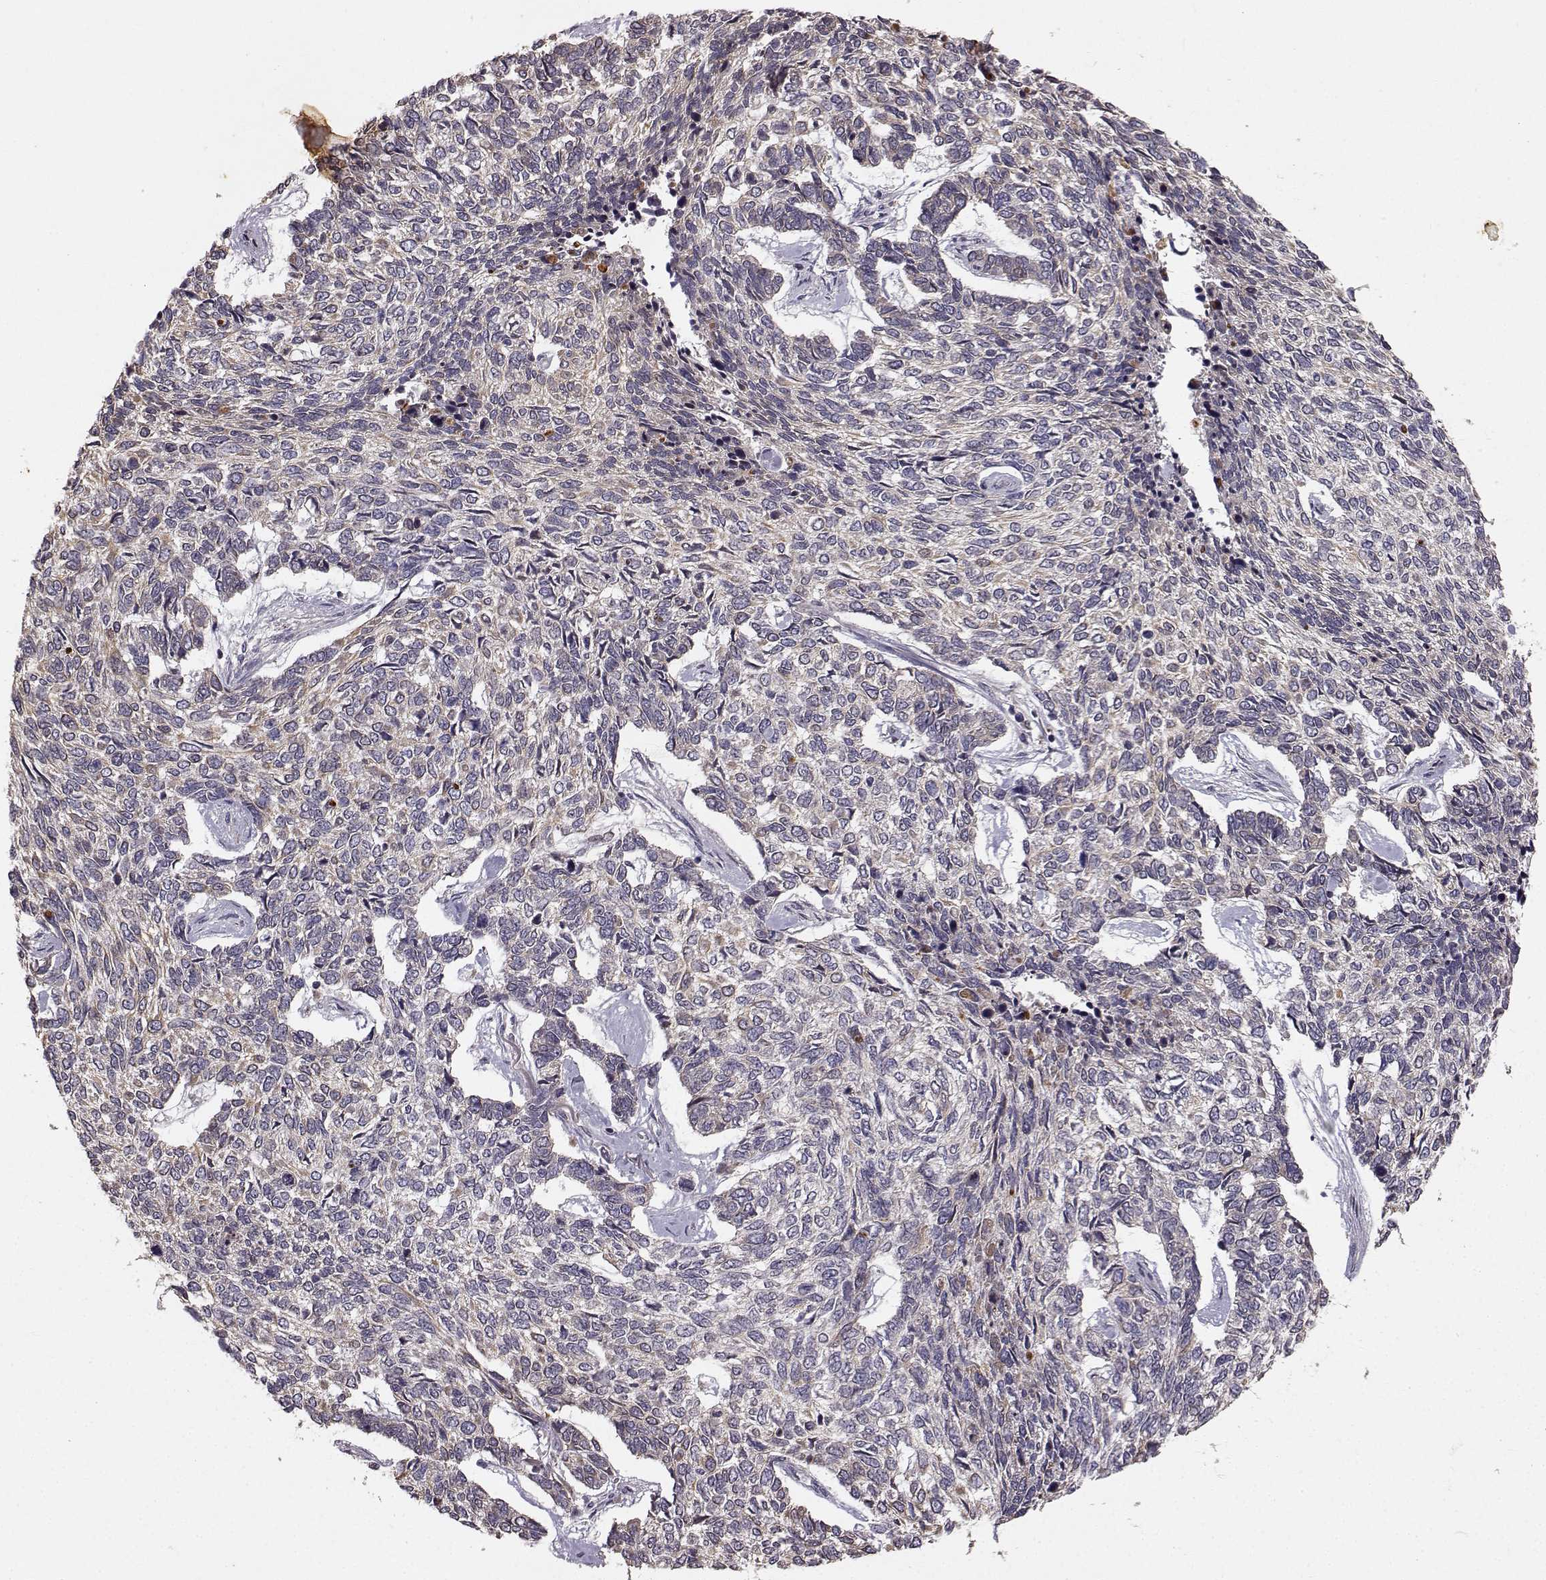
{"staining": {"intensity": "moderate", "quantity": "<25%", "location": "cytoplasmic/membranous"}, "tissue": "skin cancer", "cell_type": "Tumor cells", "image_type": "cancer", "snomed": [{"axis": "morphology", "description": "Basal cell carcinoma"}, {"axis": "topography", "description": "Skin"}], "caption": "Immunohistochemistry (IHC) (DAB) staining of human skin basal cell carcinoma displays moderate cytoplasmic/membranous protein positivity in about <25% of tumor cells.", "gene": "APC", "patient": {"sex": "female", "age": 65}}